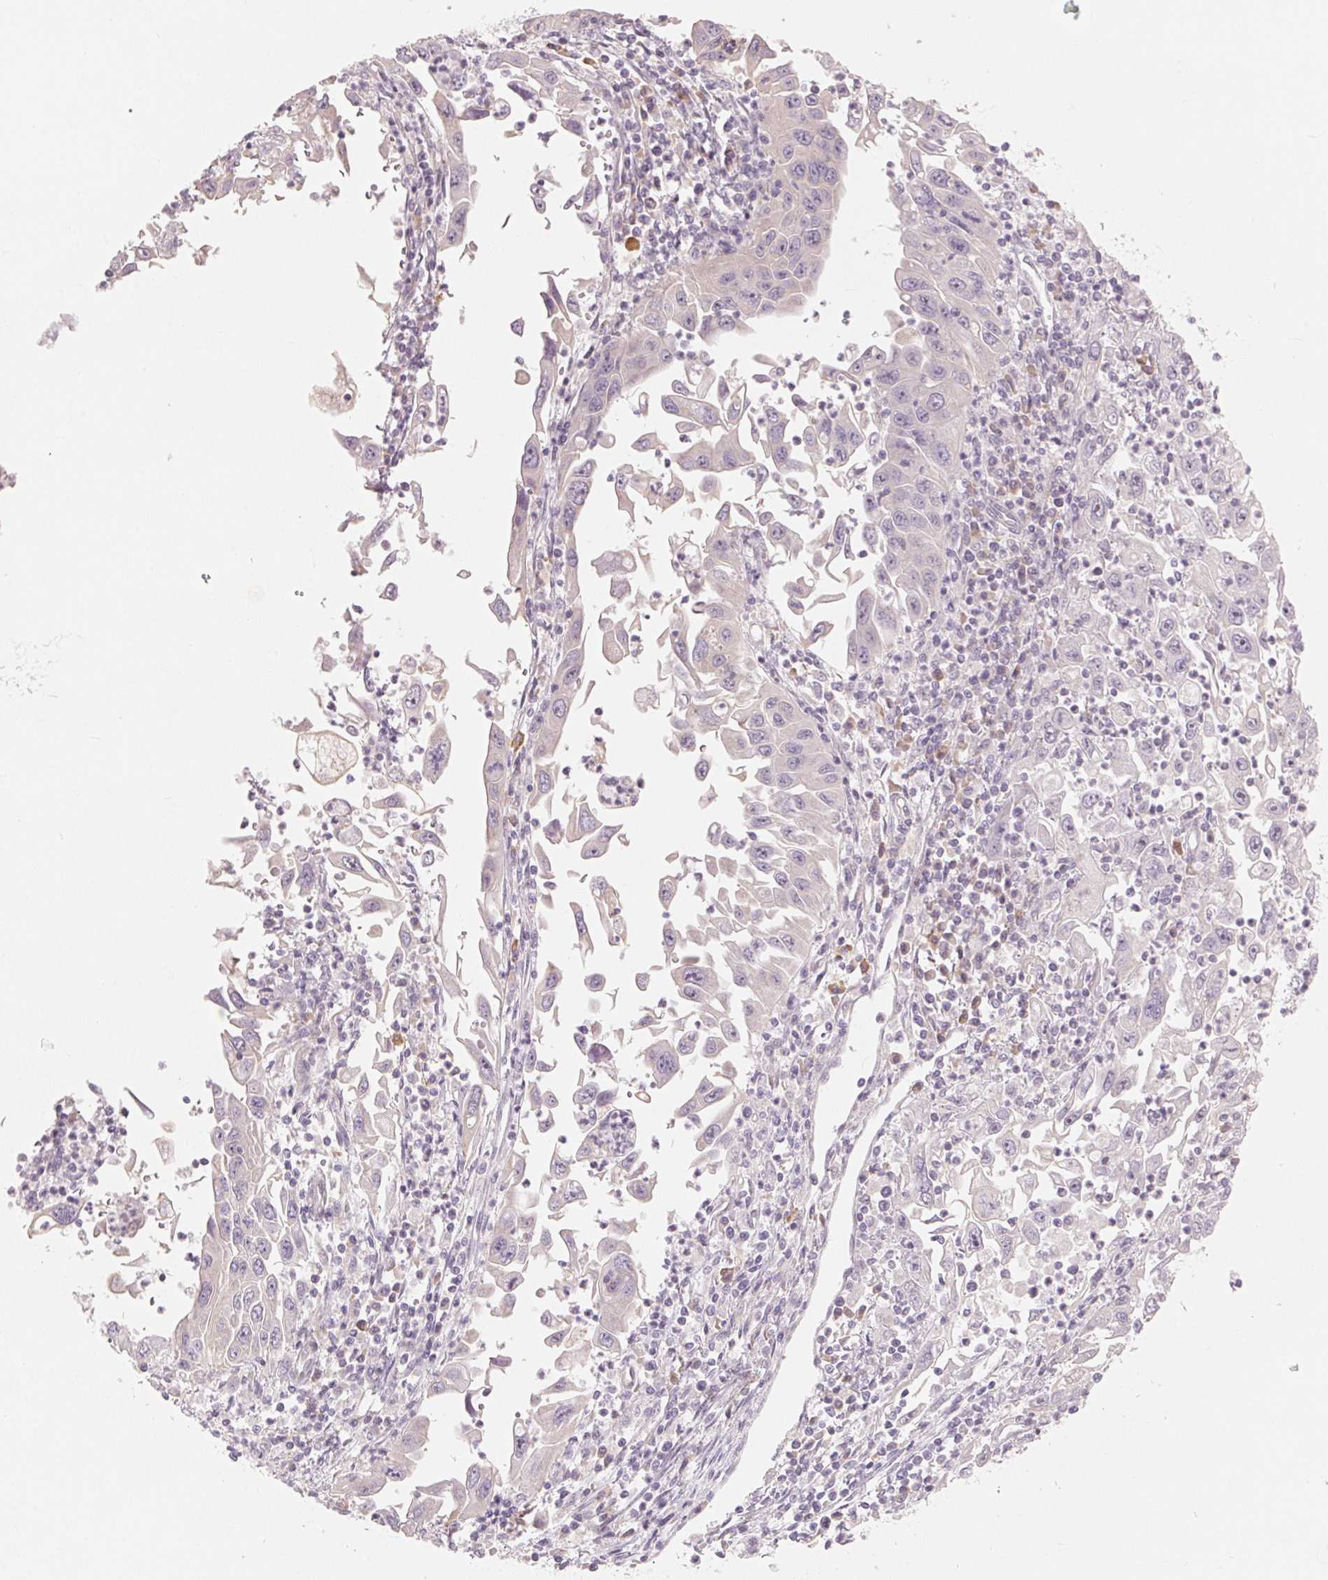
{"staining": {"intensity": "negative", "quantity": "none", "location": "none"}, "tissue": "endometrial cancer", "cell_type": "Tumor cells", "image_type": "cancer", "snomed": [{"axis": "morphology", "description": "Adenocarcinoma, NOS"}, {"axis": "topography", "description": "Uterus"}], "caption": "High power microscopy micrograph of an IHC micrograph of adenocarcinoma (endometrial), revealing no significant expression in tumor cells.", "gene": "DENND2C", "patient": {"sex": "female", "age": 62}}